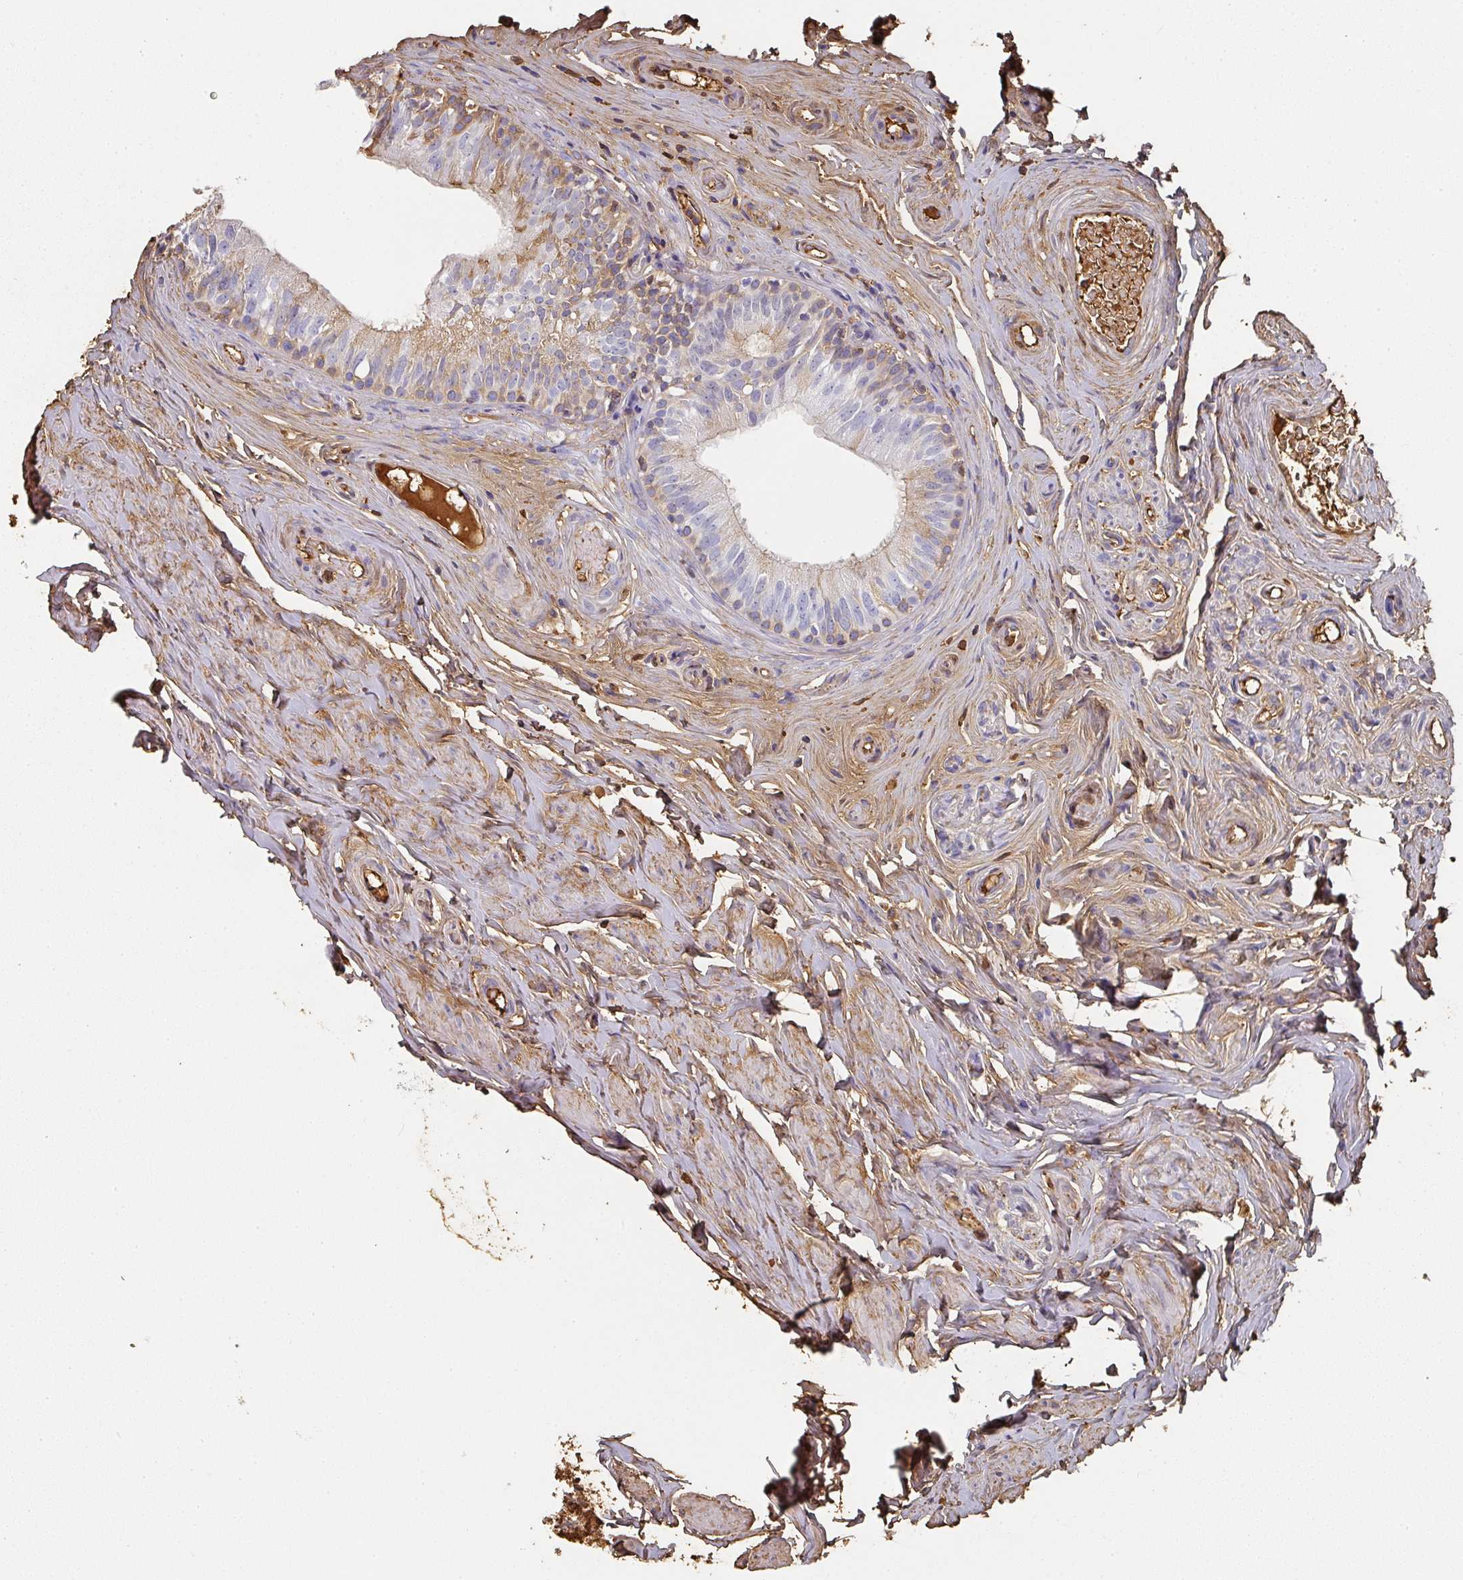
{"staining": {"intensity": "moderate", "quantity": "25%-75%", "location": "cytoplasmic/membranous,nuclear"}, "tissue": "epididymis", "cell_type": "Glandular cells", "image_type": "normal", "snomed": [{"axis": "morphology", "description": "Normal tissue, NOS"}, {"axis": "morphology", "description": "Seminoma, NOS"}, {"axis": "topography", "description": "Testis"}, {"axis": "topography", "description": "Epididymis"}], "caption": "Moderate cytoplasmic/membranous,nuclear expression is seen in about 25%-75% of glandular cells in benign epididymis.", "gene": "ALB", "patient": {"sex": "male", "age": 45}}